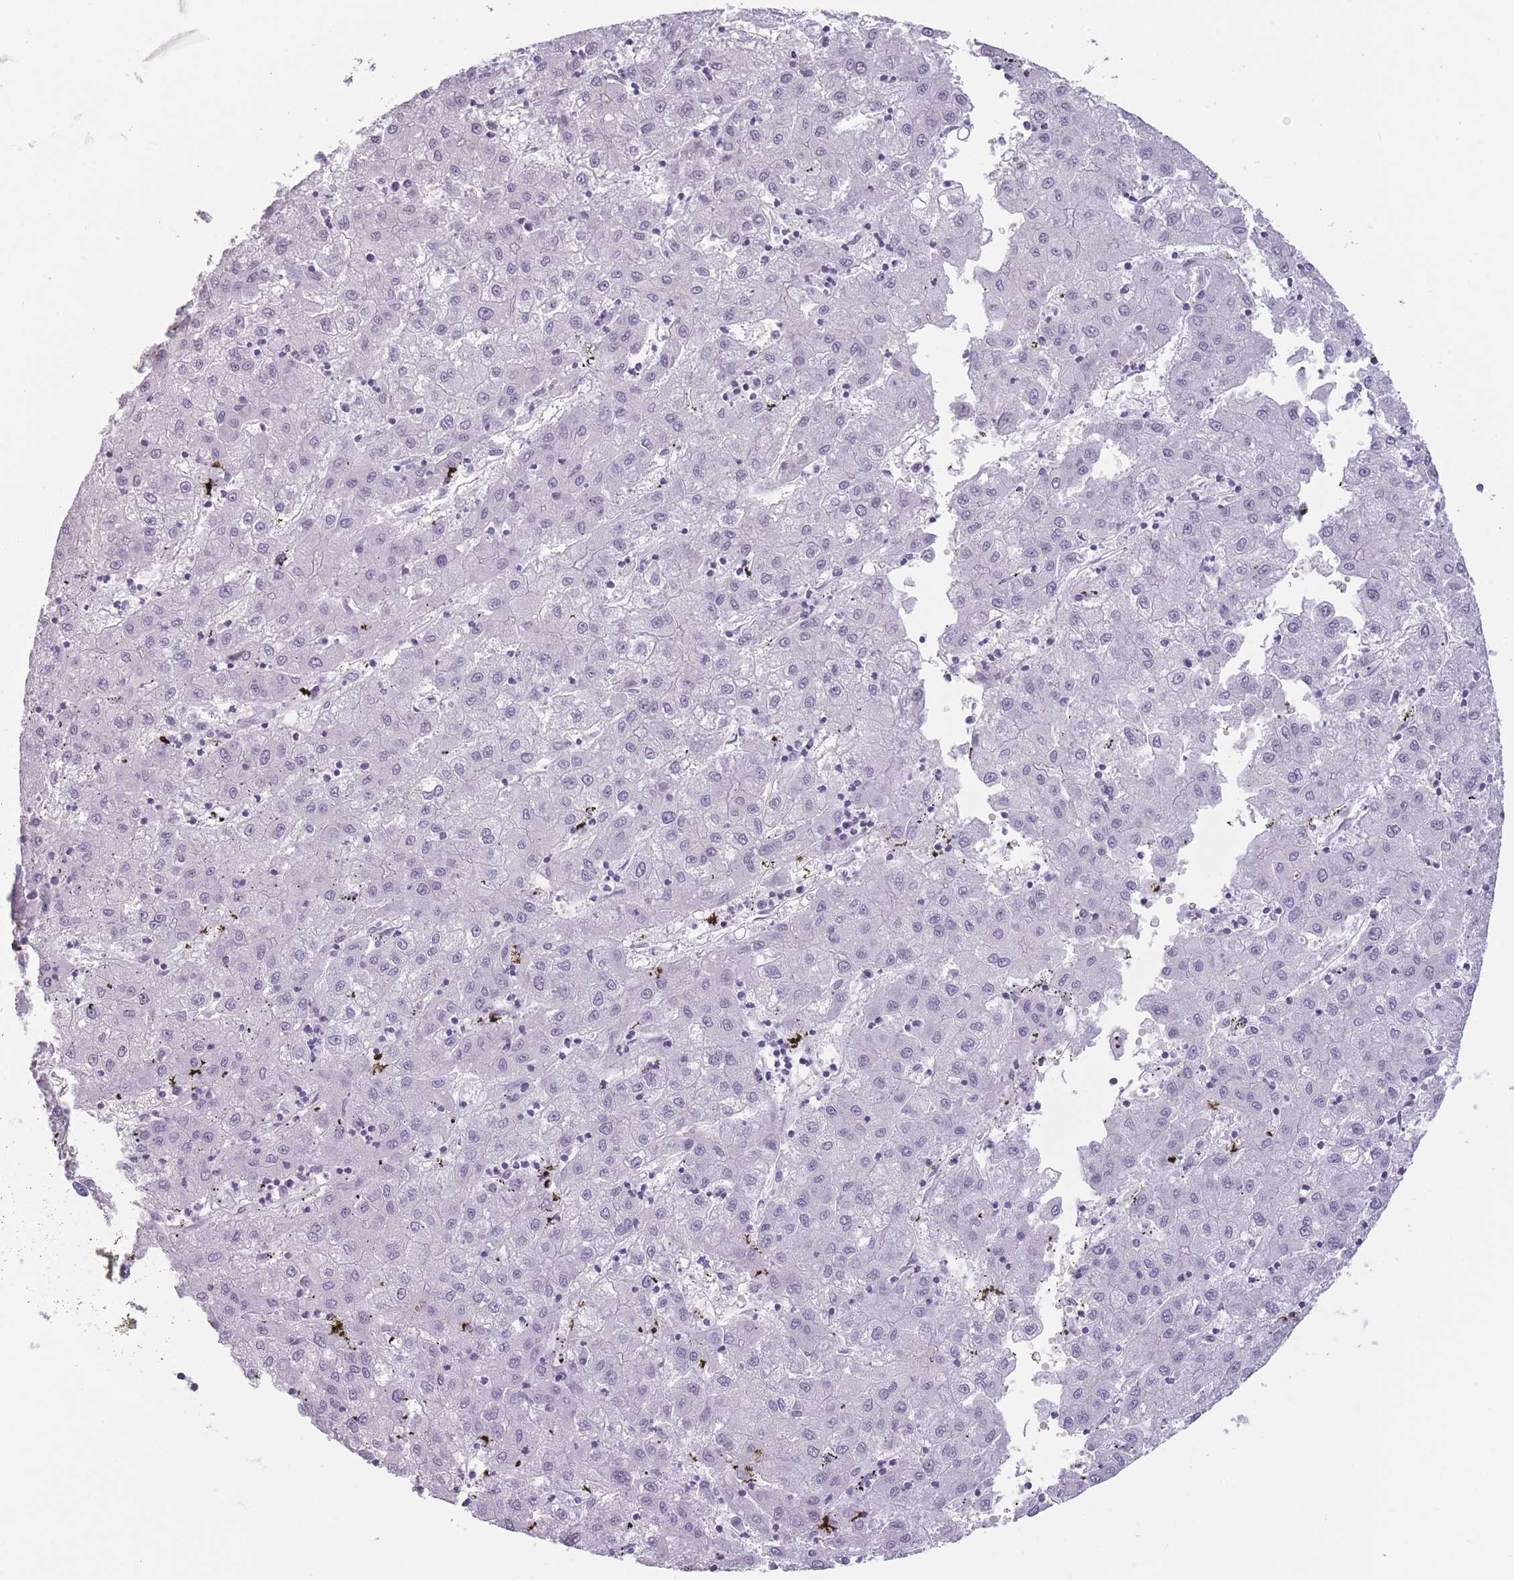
{"staining": {"intensity": "negative", "quantity": "none", "location": "none"}, "tissue": "liver cancer", "cell_type": "Tumor cells", "image_type": "cancer", "snomed": [{"axis": "morphology", "description": "Carcinoma, Hepatocellular, NOS"}, {"axis": "topography", "description": "Liver"}], "caption": "Immunohistochemistry (IHC) histopathology image of liver hepatocellular carcinoma stained for a protein (brown), which reveals no positivity in tumor cells.", "gene": "GGT1", "patient": {"sex": "male", "age": 72}}